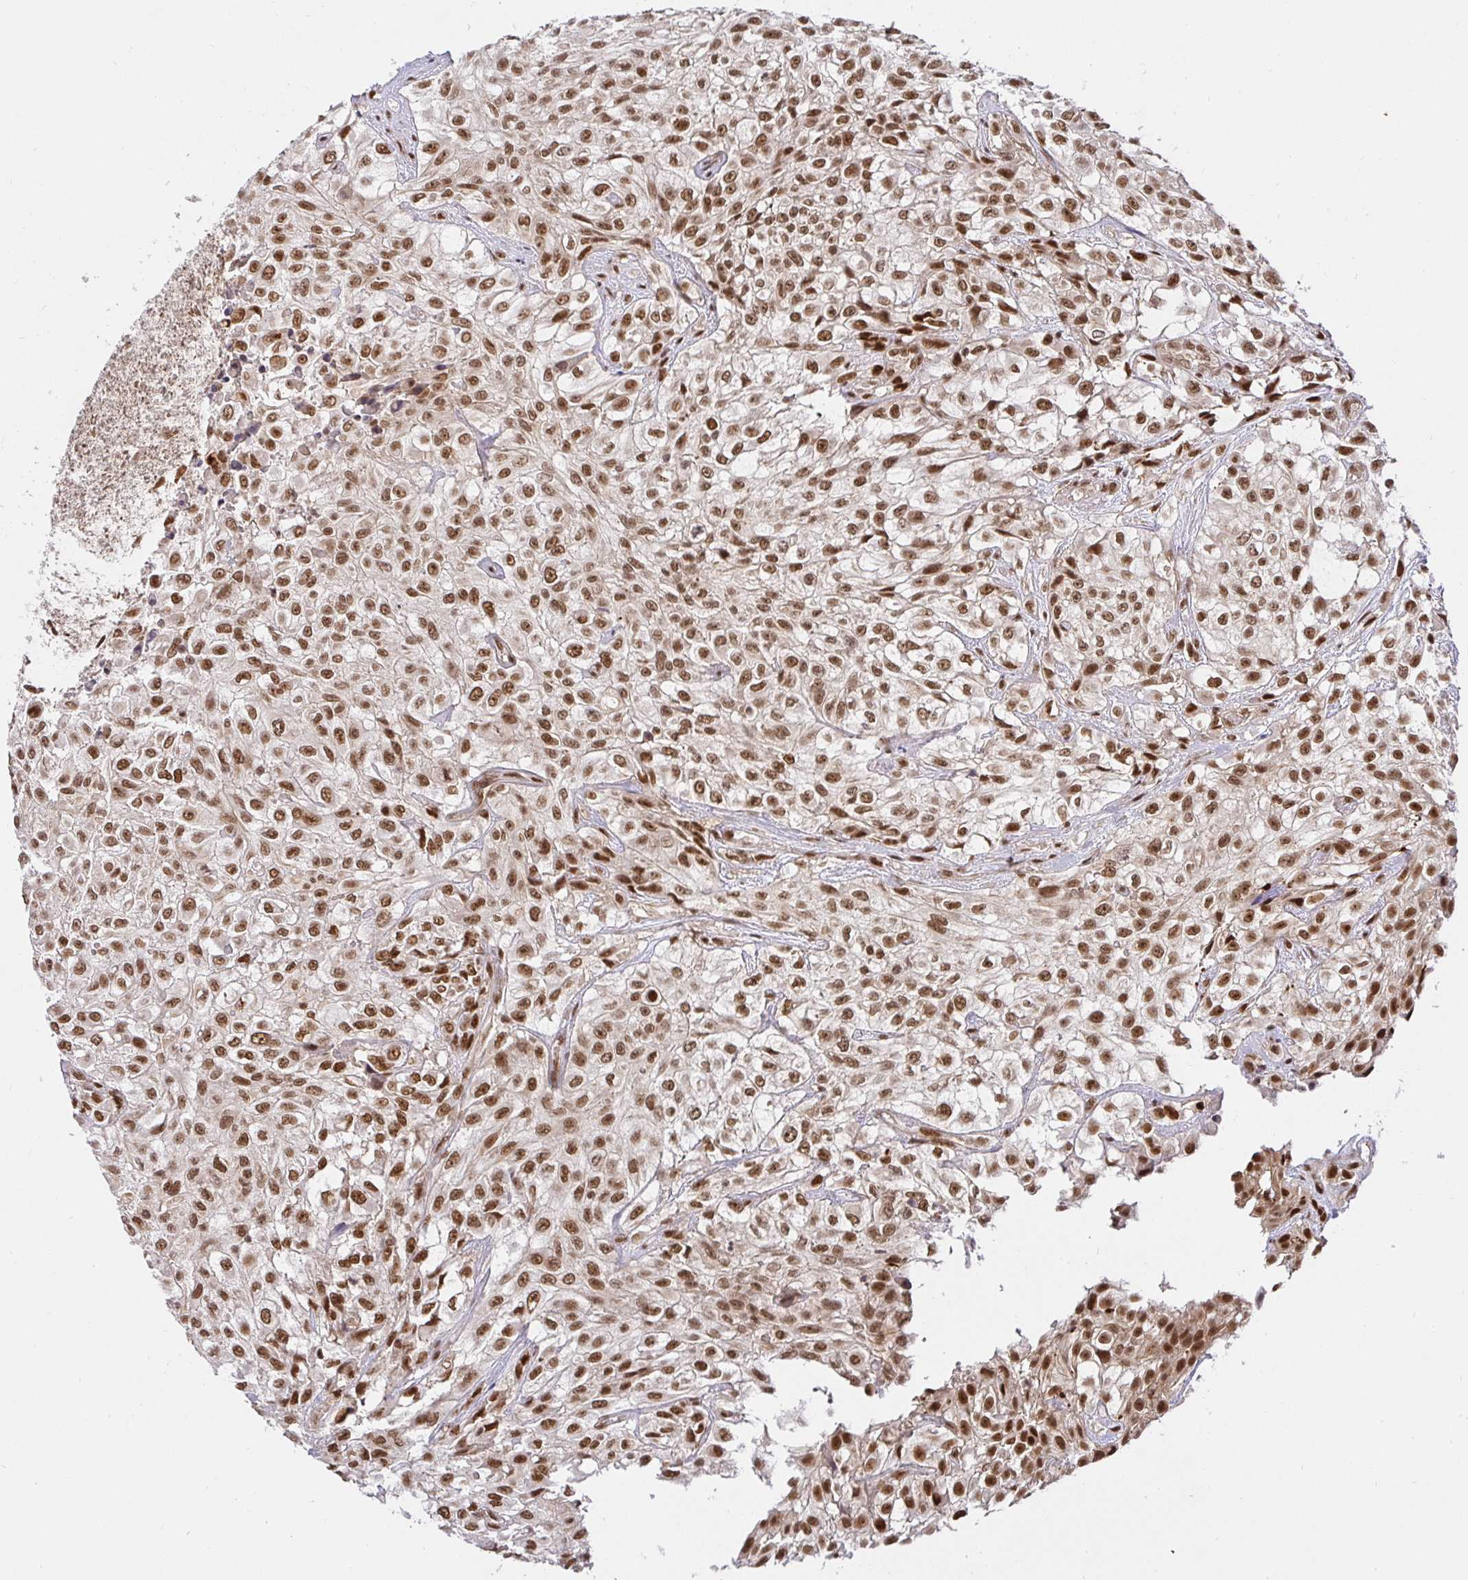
{"staining": {"intensity": "strong", "quantity": ">75%", "location": "nuclear"}, "tissue": "urothelial cancer", "cell_type": "Tumor cells", "image_type": "cancer", "snomed": [{"axis": "morphology", "description": "Urothelial carcinoma, High grade"}, {"axis": "topography", "description": "Urinary bladder"}], "caption": "Approximately >75% of tumor cells in human urothelial cancer exhibit strong nuclear protein expression as visualized by brown immunohistochemical staining.", "gene": "USF1", "patient": {"sex": "male", "age": 56}}